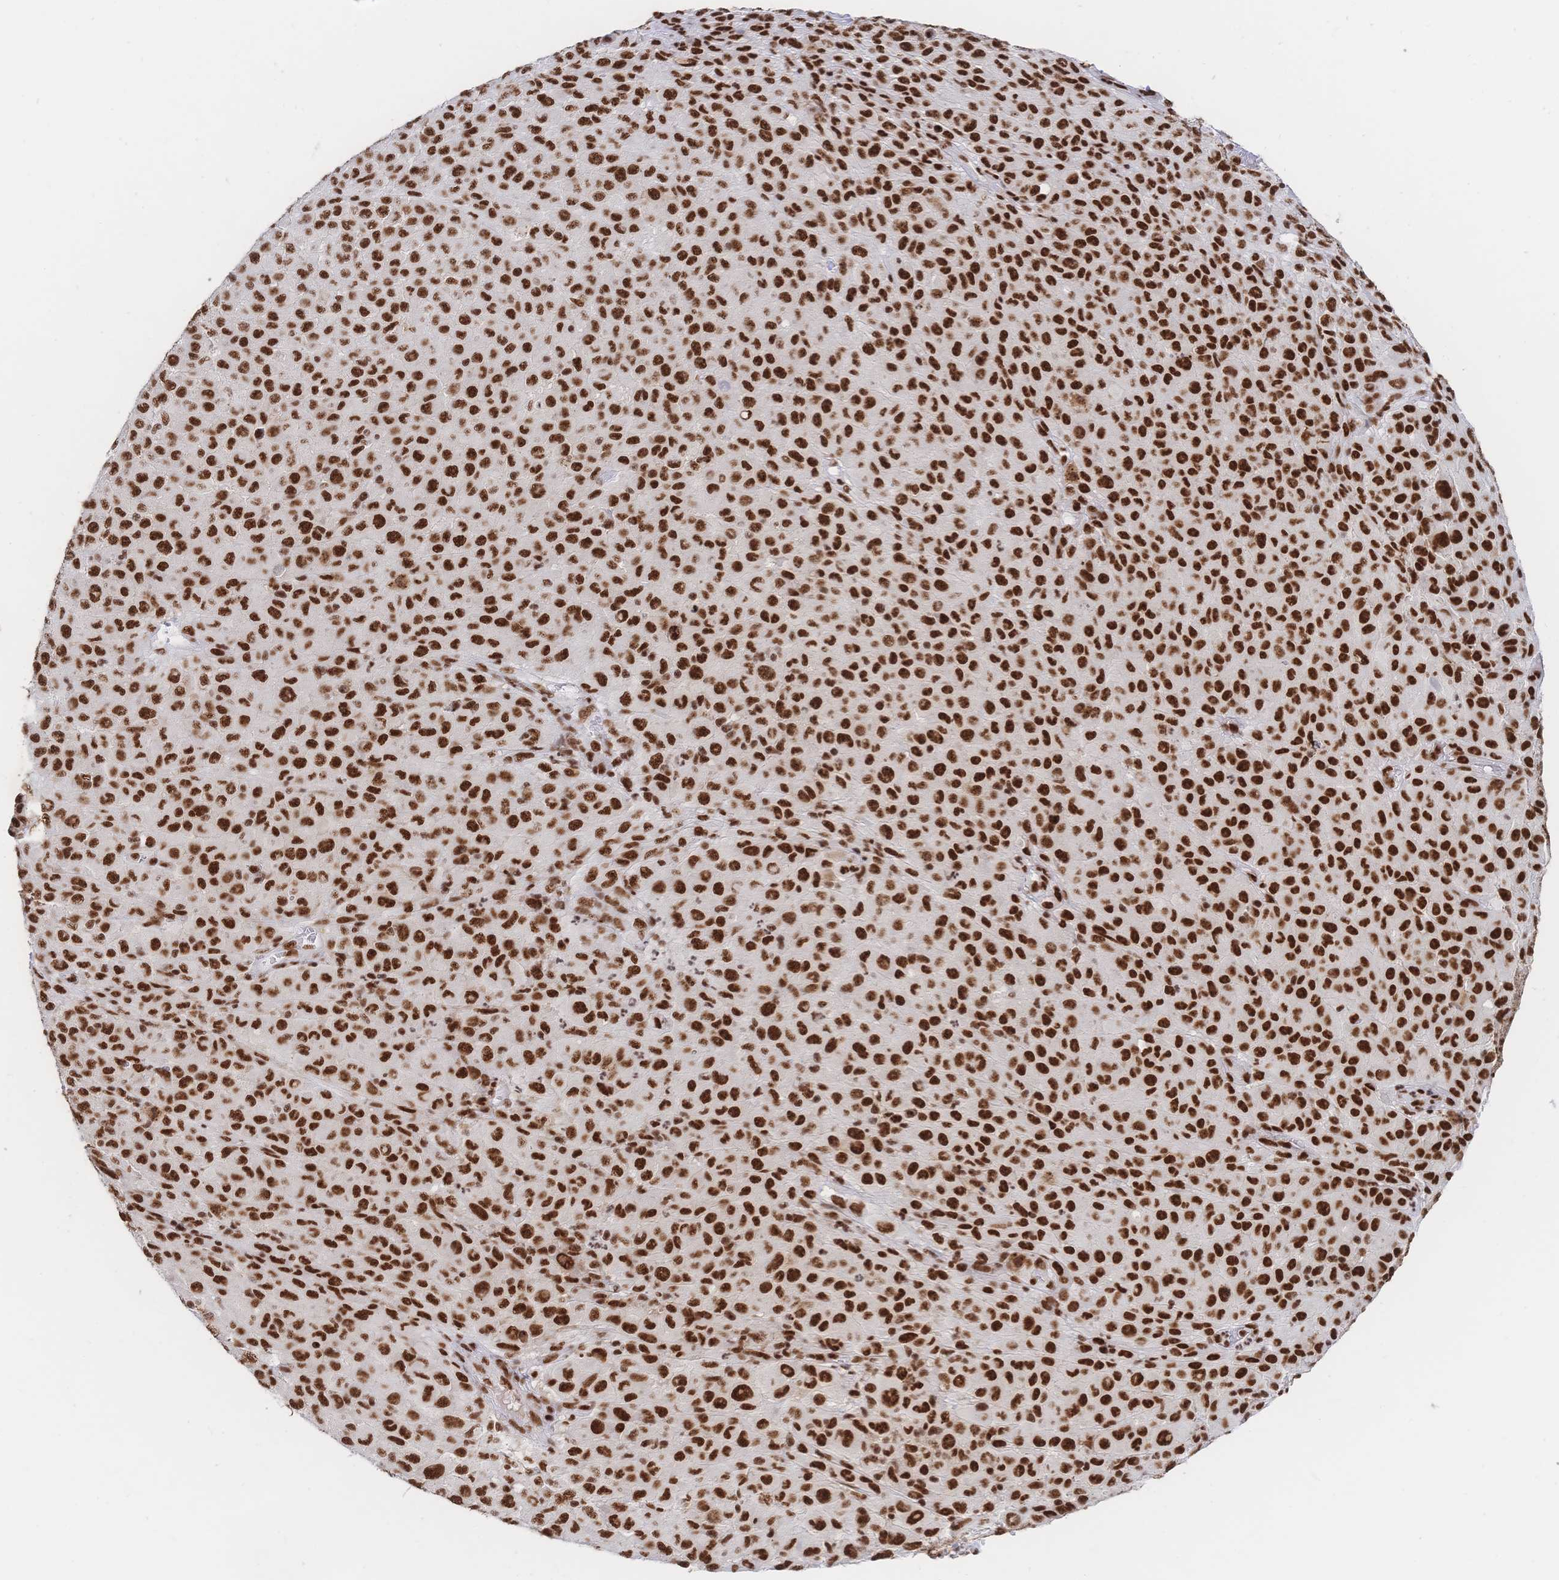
{"staining": {"intensity": "strong", "quantity": ">75%", "location": "nuclear"}, "tissue": "melanoma", "cell_type": "Tumor cells", "image_type": "cancer", "snomed": [{"axis": "morphology", "description": "Malignant melanoma, NOS"}, {"axis": "topography", "description": "Skin"}], "caption": "Melanoma tissue reveals strong nuclear staining in about >75% of tumor cells, visualized by immunohistochemistry.", "gene": "SRSF1", "patient": {"sex": "male", "age": 73}}